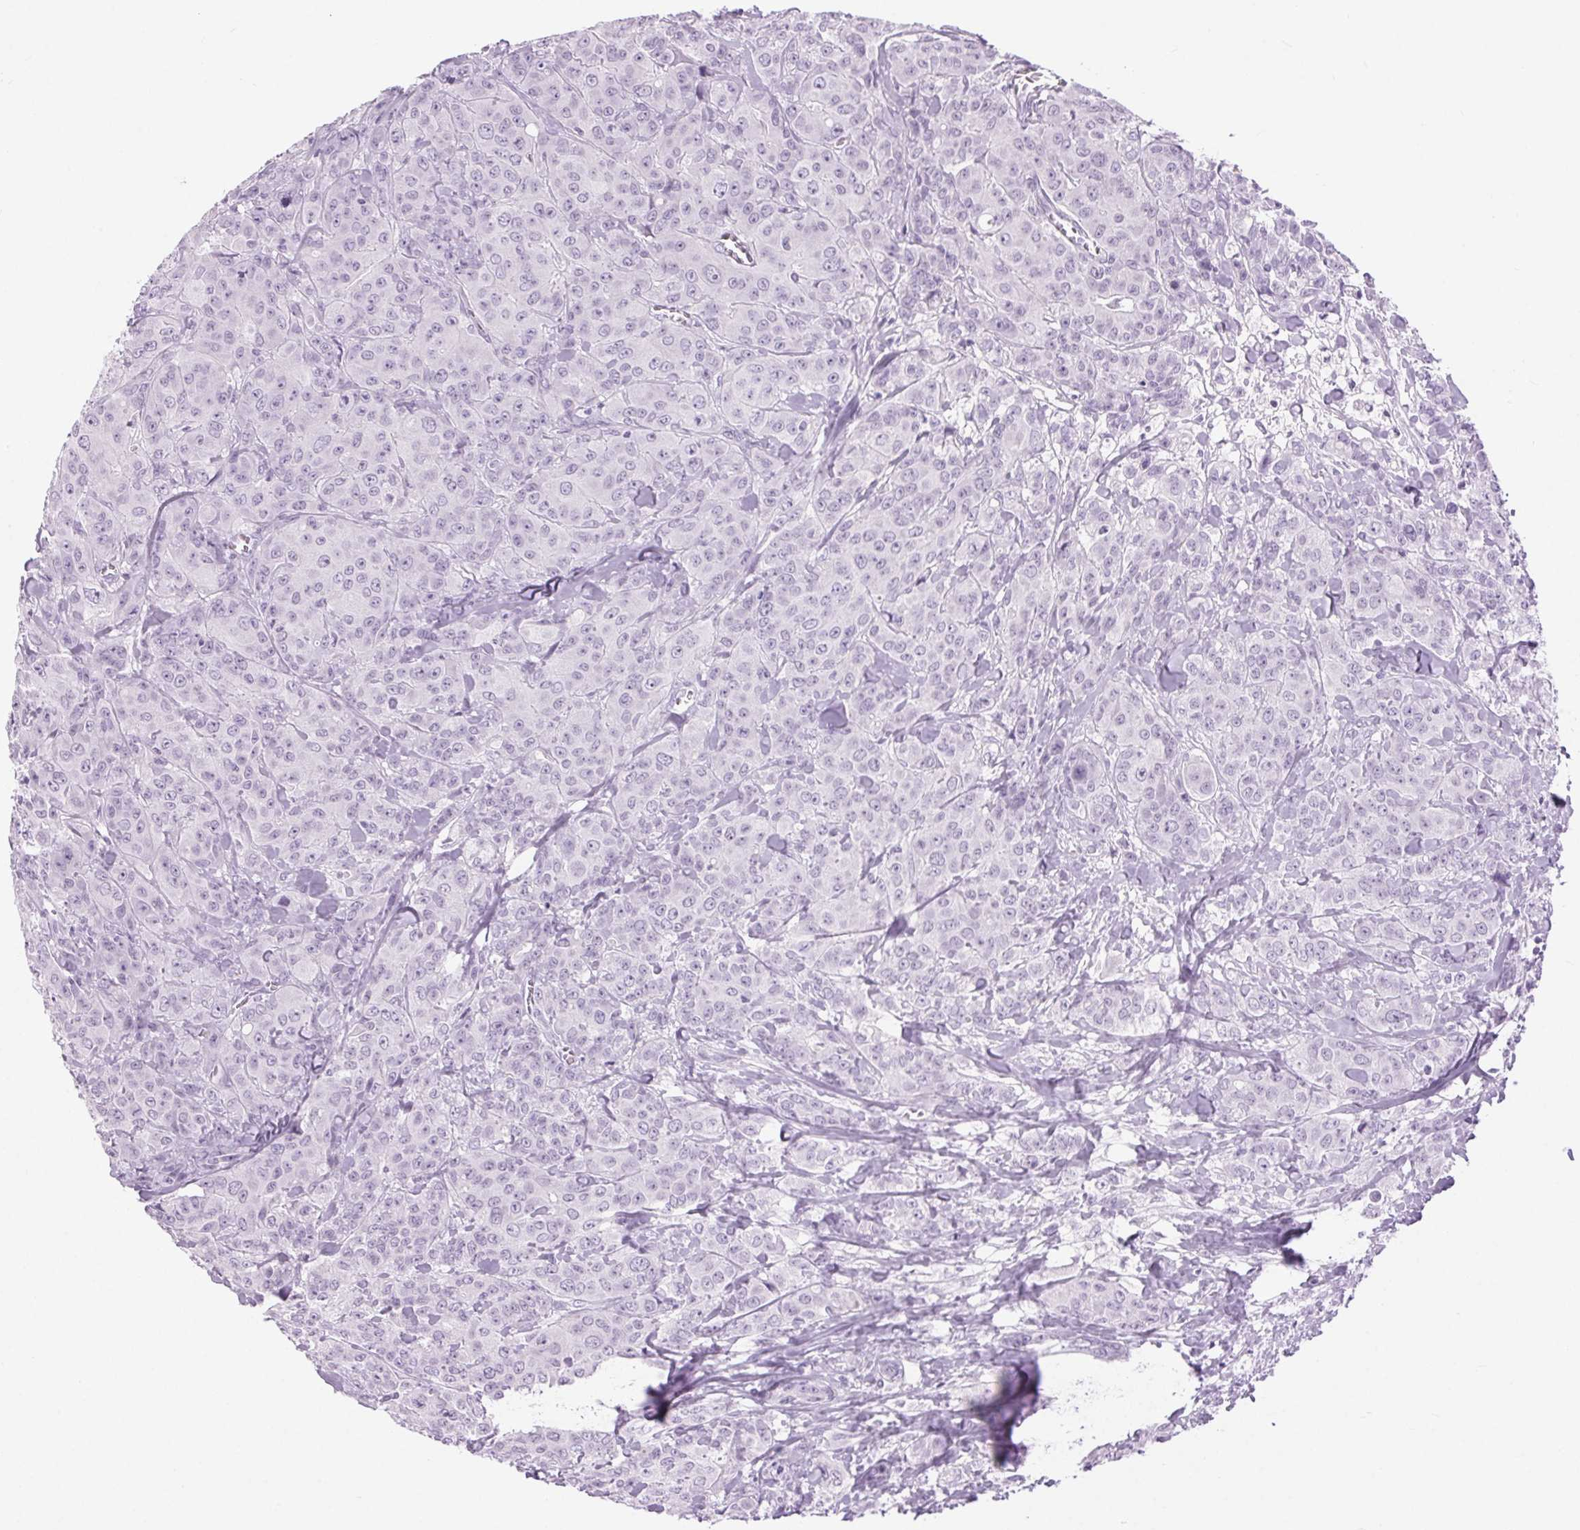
{"staining": {"intensity": "negative", "quantity": "none", "location": "none"}, "tissue": "breast cancer", "cell_type": "Tumor cells", "image_type": "cancer", "snomed": [{"axis": "morphology", "description": "Normal tissue, NOS"}, {"axis": "morphology", "description": "Duct carcinoma"}, {"axis": "topography", "description": "Breast"}], "caption": "This photomicrograph is of breast cancer (intraductal carcinoma) stained with immunohistochemistry (IHC) to label a protein in brown with the nuclei are counter-stained blue. There is no staining in tumor cells.", "gene": "BEND2", "patient": {"sex": "female", "age": 43}}